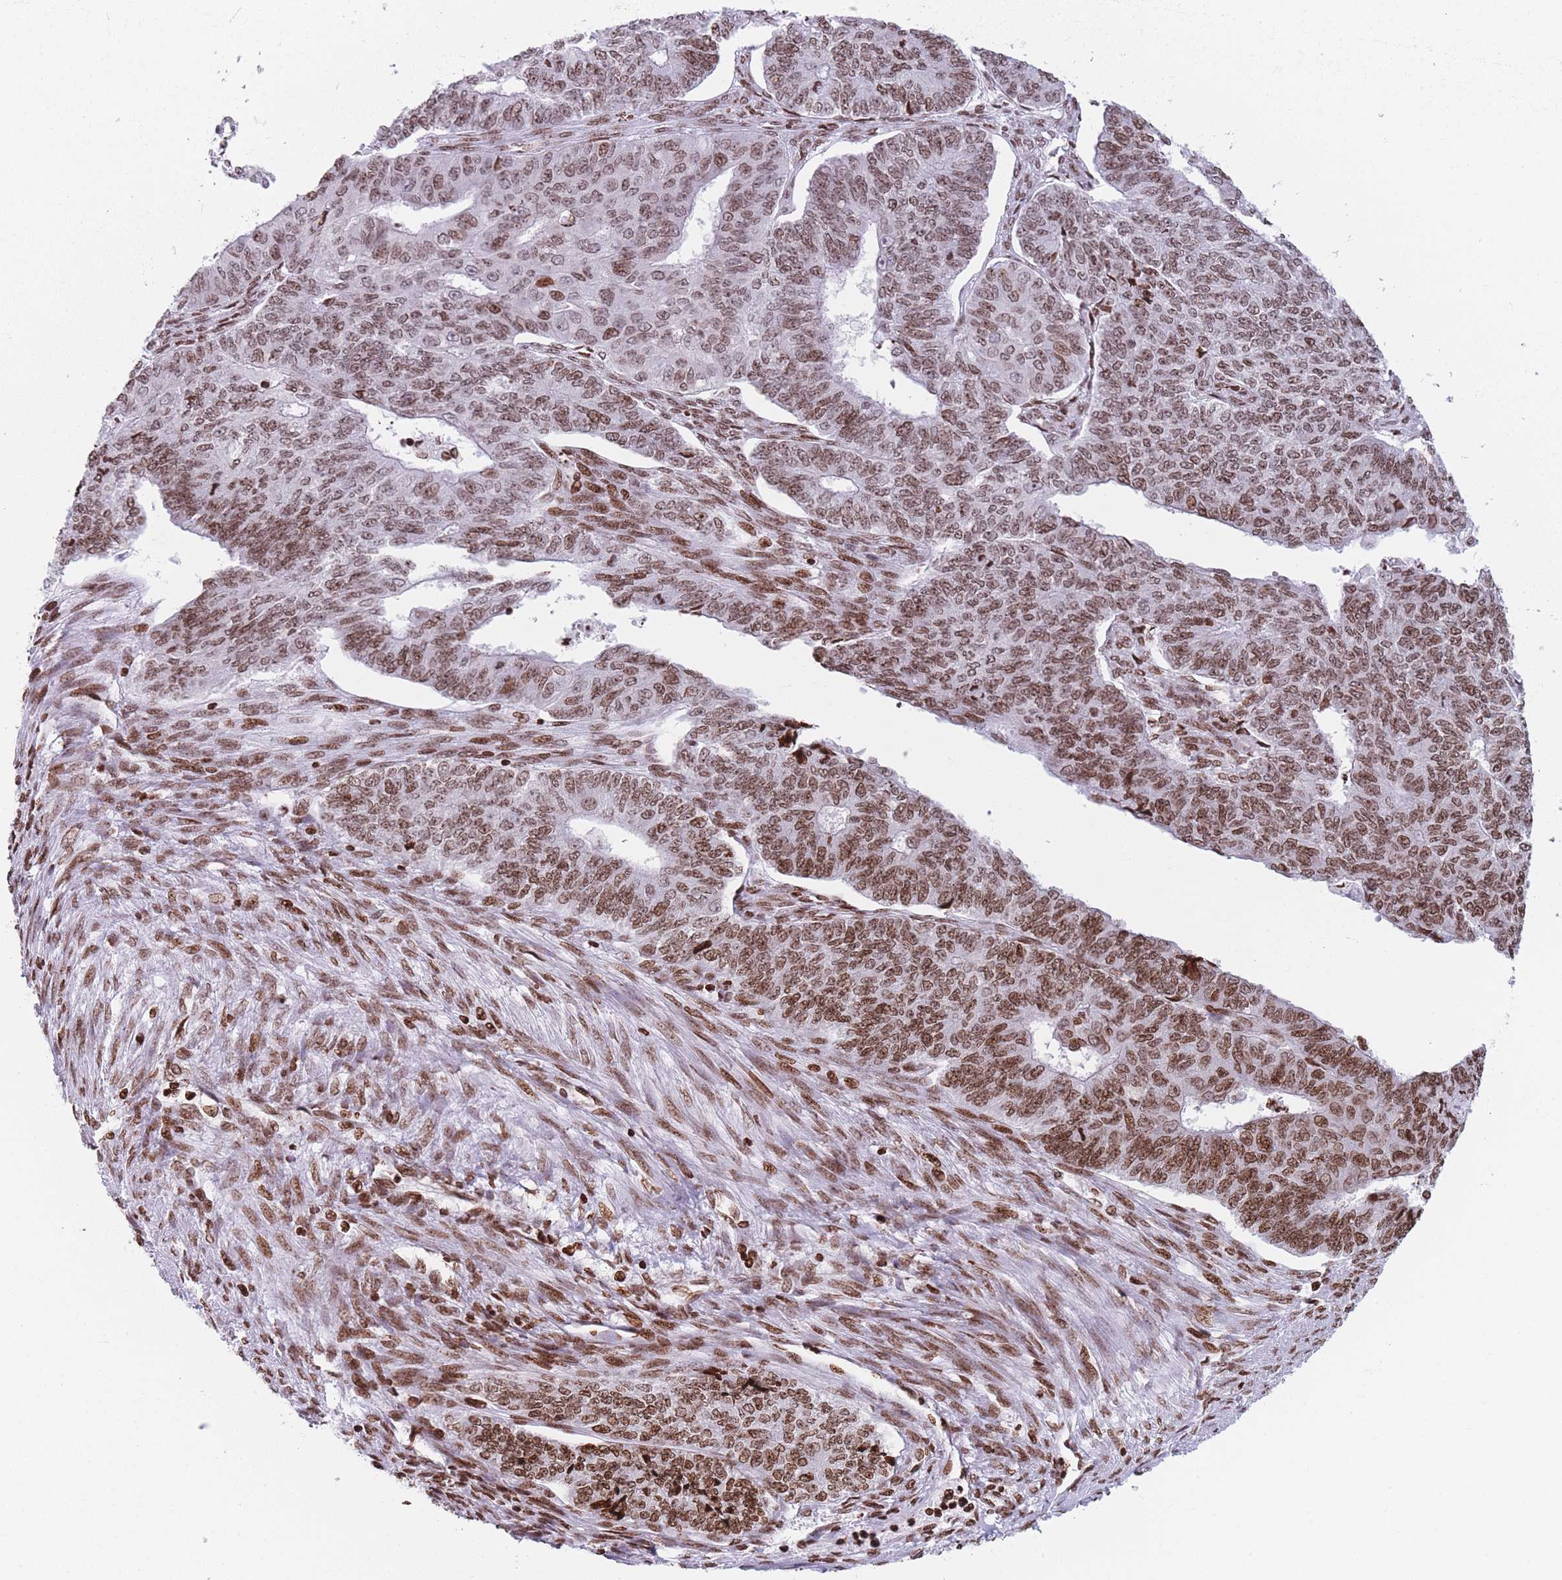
{"staining": {"intensity": "moderate", "quantity": ">75%", "location": "nuclear"}, "tissue": "endometrial cancer", "cell_type": "Tumor cells", "image_type": "cancer", "snomed": [{"axis": "morphology", "description": "Adenocarcinoma, NOS"}, {"axis": "topography", "description": "Endometrium"}], "caption": "The image displays immunohistochemical staining of endometrial adenocarcinoma. There is moderate nuclear expression is present in about >75% of tumor cells. The staining was performed using DAB (3,3'-diaminobenzidine) to visualize the protein expression in brown, while the nuclei were stained in blue with hematoxylin (Magnification: 20x).", "gene": "AK9", "patient": {"sex": "female", "age": 32}}